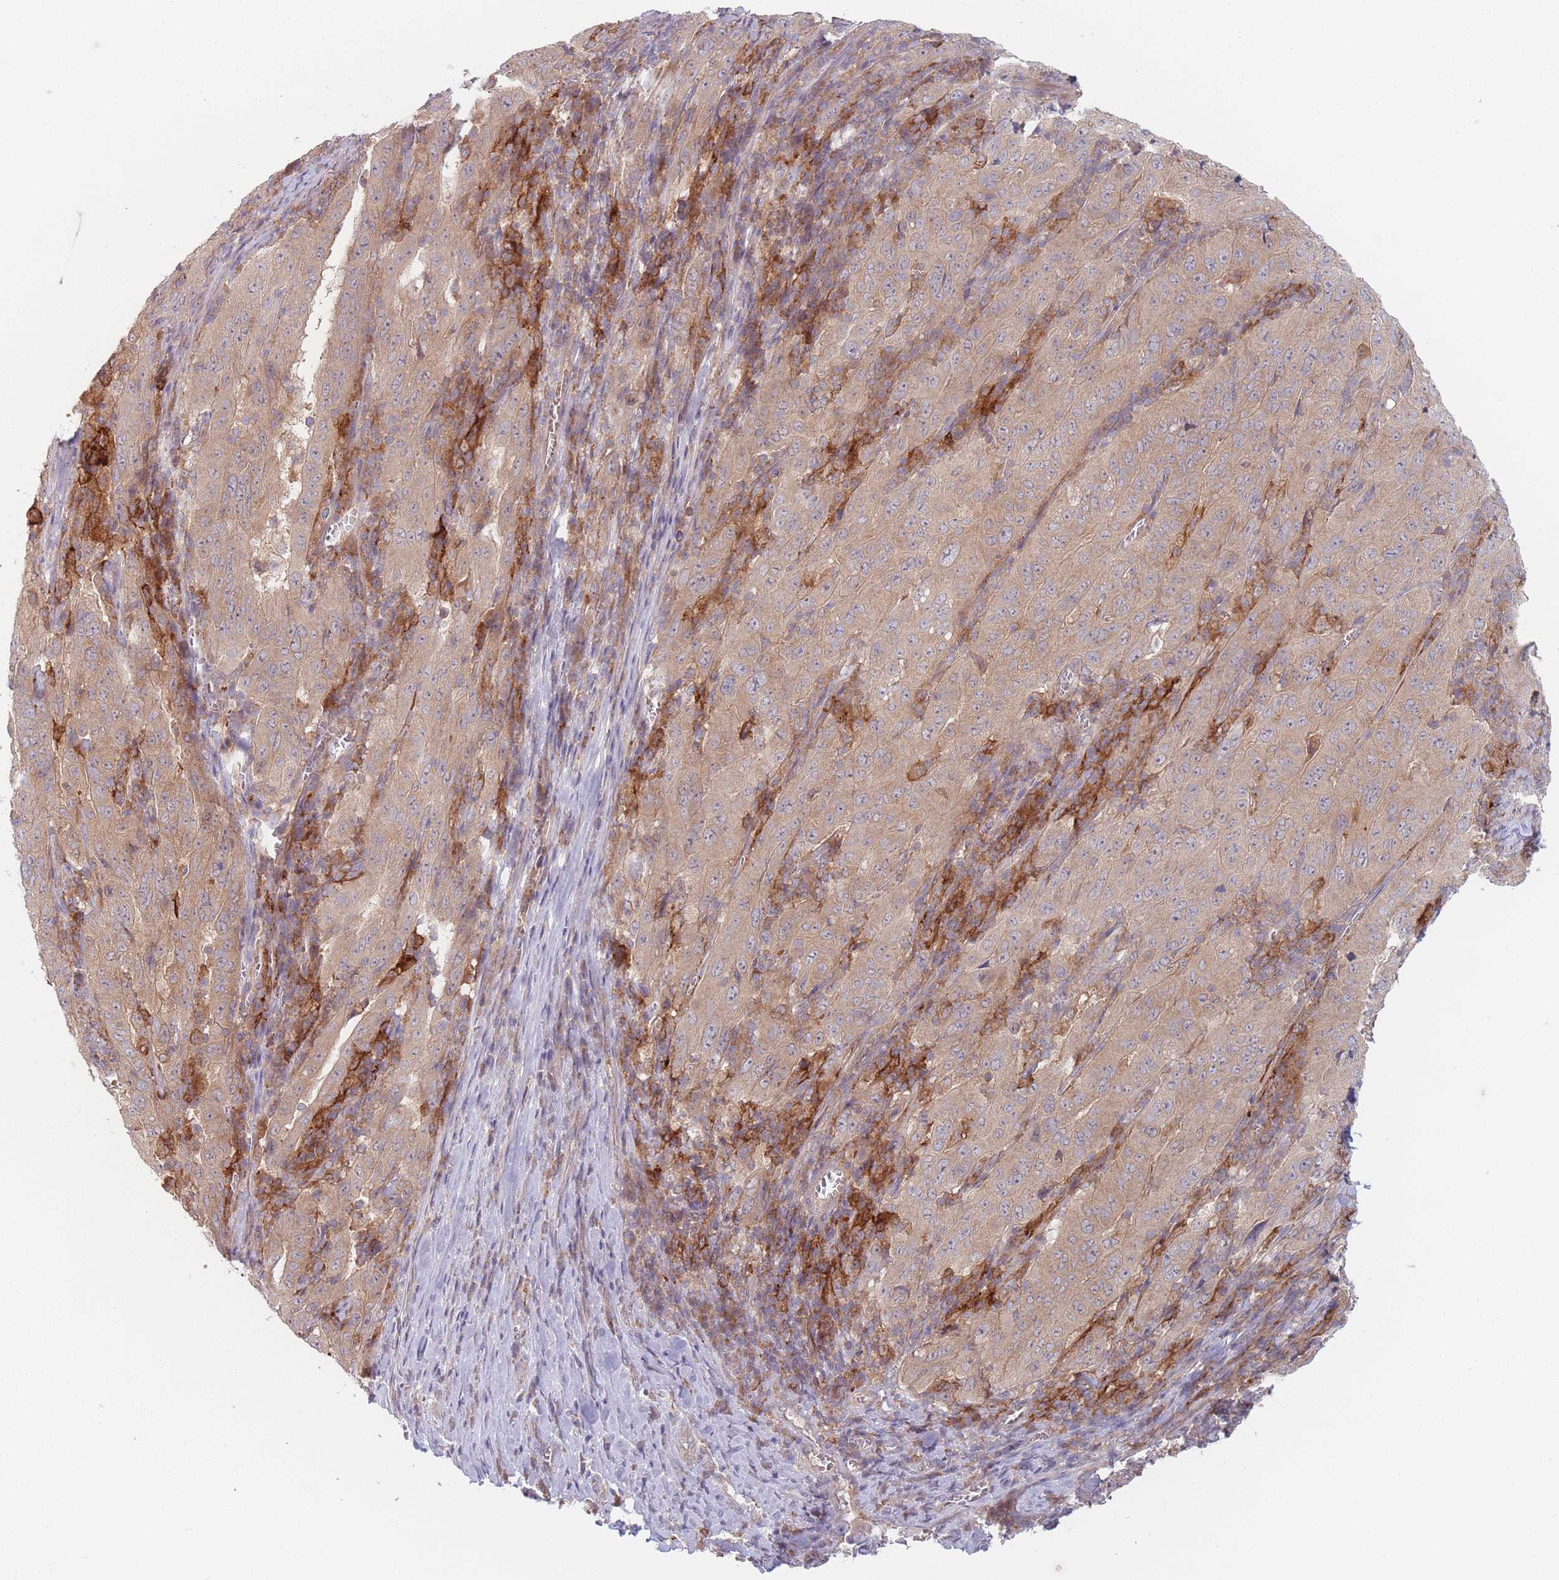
{"staining": {"intensity": "moderate", "quantity": ">75%", "location": "cytoplasmic/membranous"}, "tissue": "pancreatic cancer", "cell_type": "Tumor cells", "image_type": "cancer", "snomed": [{"axis": "morphology", "description": "Adenocarcinoma, NOS"}, {"axis": "topography", "description": "Pancreas"}], "caption": "Protein analysis of pancreatic cancer tissue reveals moderate cytoplasmic/membranous expression in about >75% of tumor cells.", "gene": "PPM1A", "patient": {"sex": "male", "age": 63}}